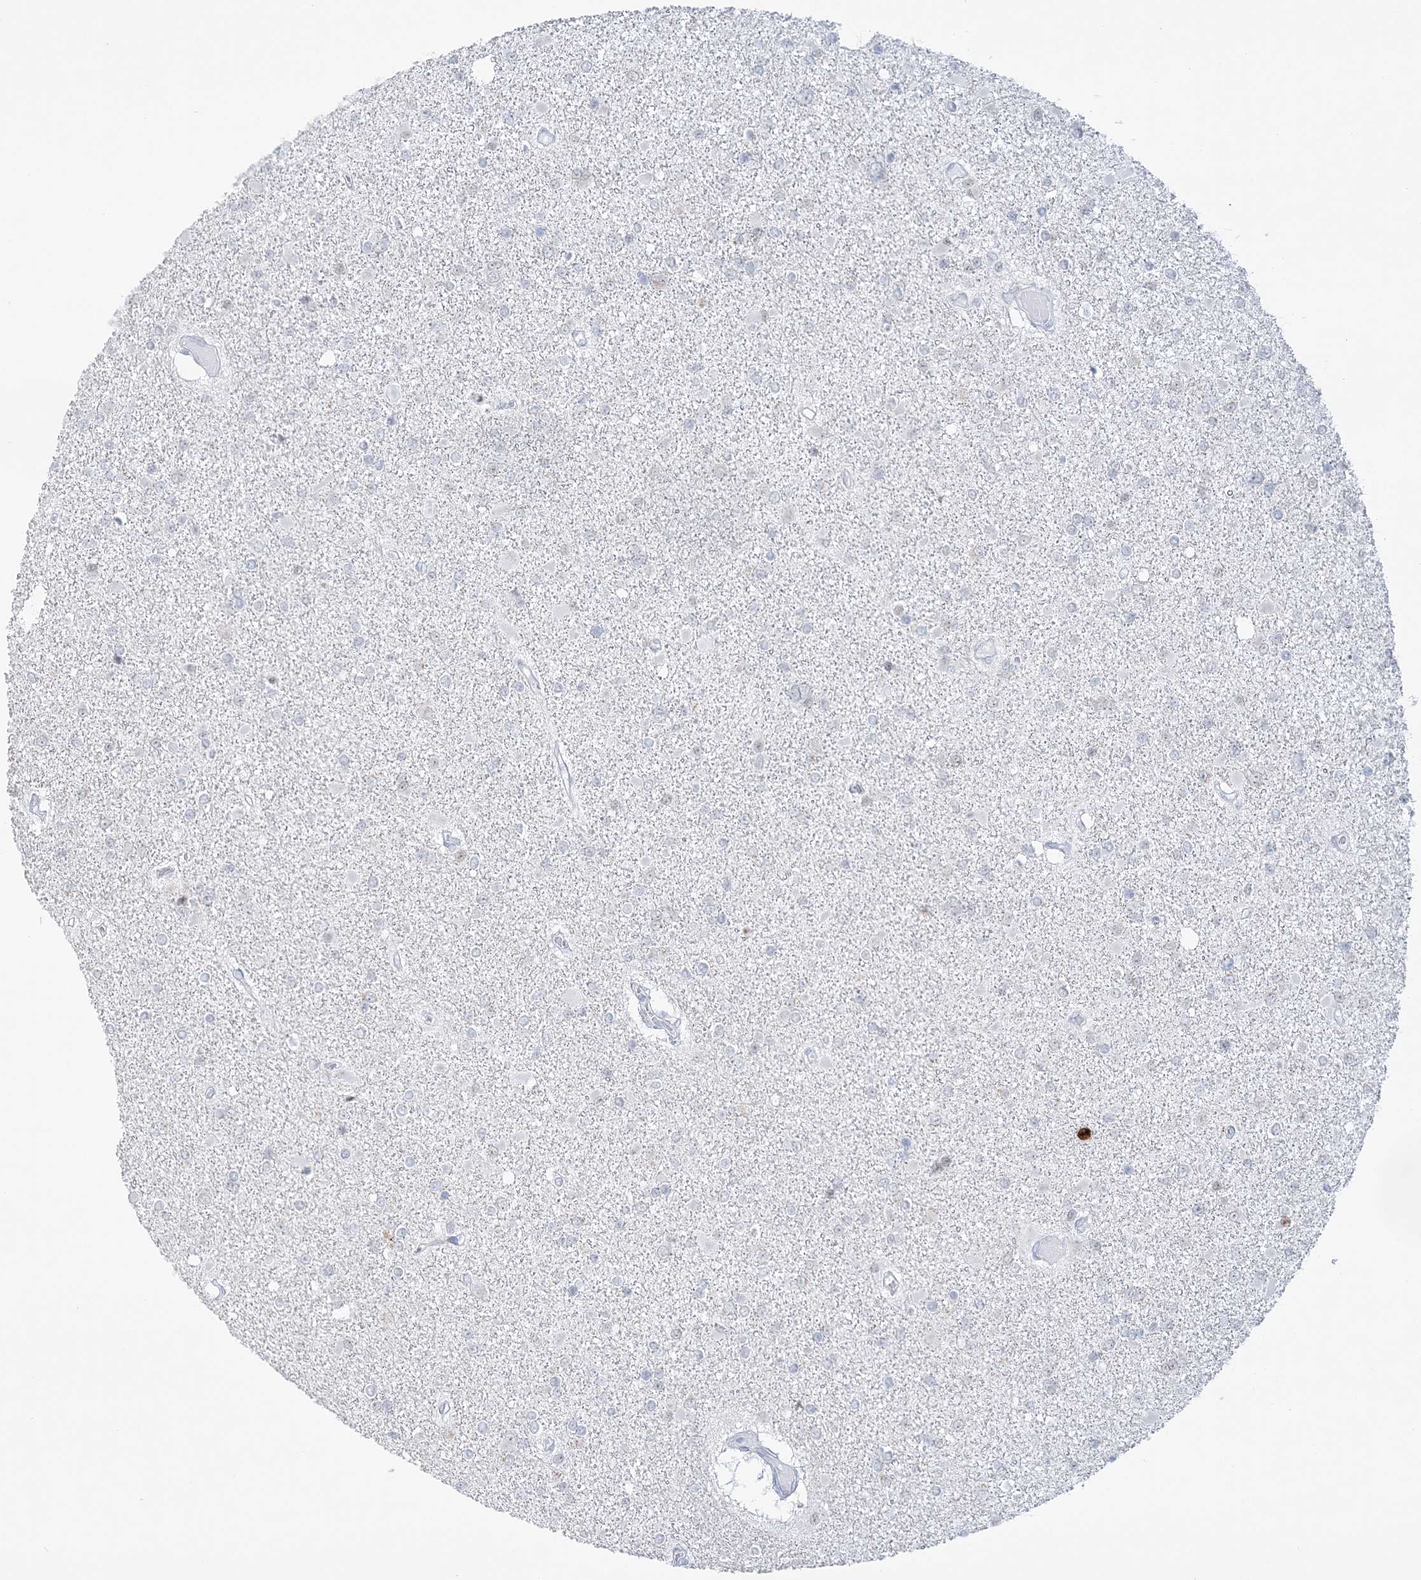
{"staining": {"intensity": "negative", "quantity": "none", "location": "none"}, "tissue": "glioma", "cell_type": "Tumor cells", "image_type": "cancer", "snomed": [{"axis": "morphology", "description": "Glioma, malignant, Low grade"}, {"axis": "topography", "description": "Brain"}], "caption": "The IHC photomicrograph has no significant expression in tumor cells of glioma tissue. The staining was performed using DAB (3,3'-diaminobenzidine) to visualize the protein expression in brown, while the nuclei were stained in blue with hematoxylin (Magnification: 20x).", "gene": "DDX21", "patient": {"sex": "female", "age": 22}}